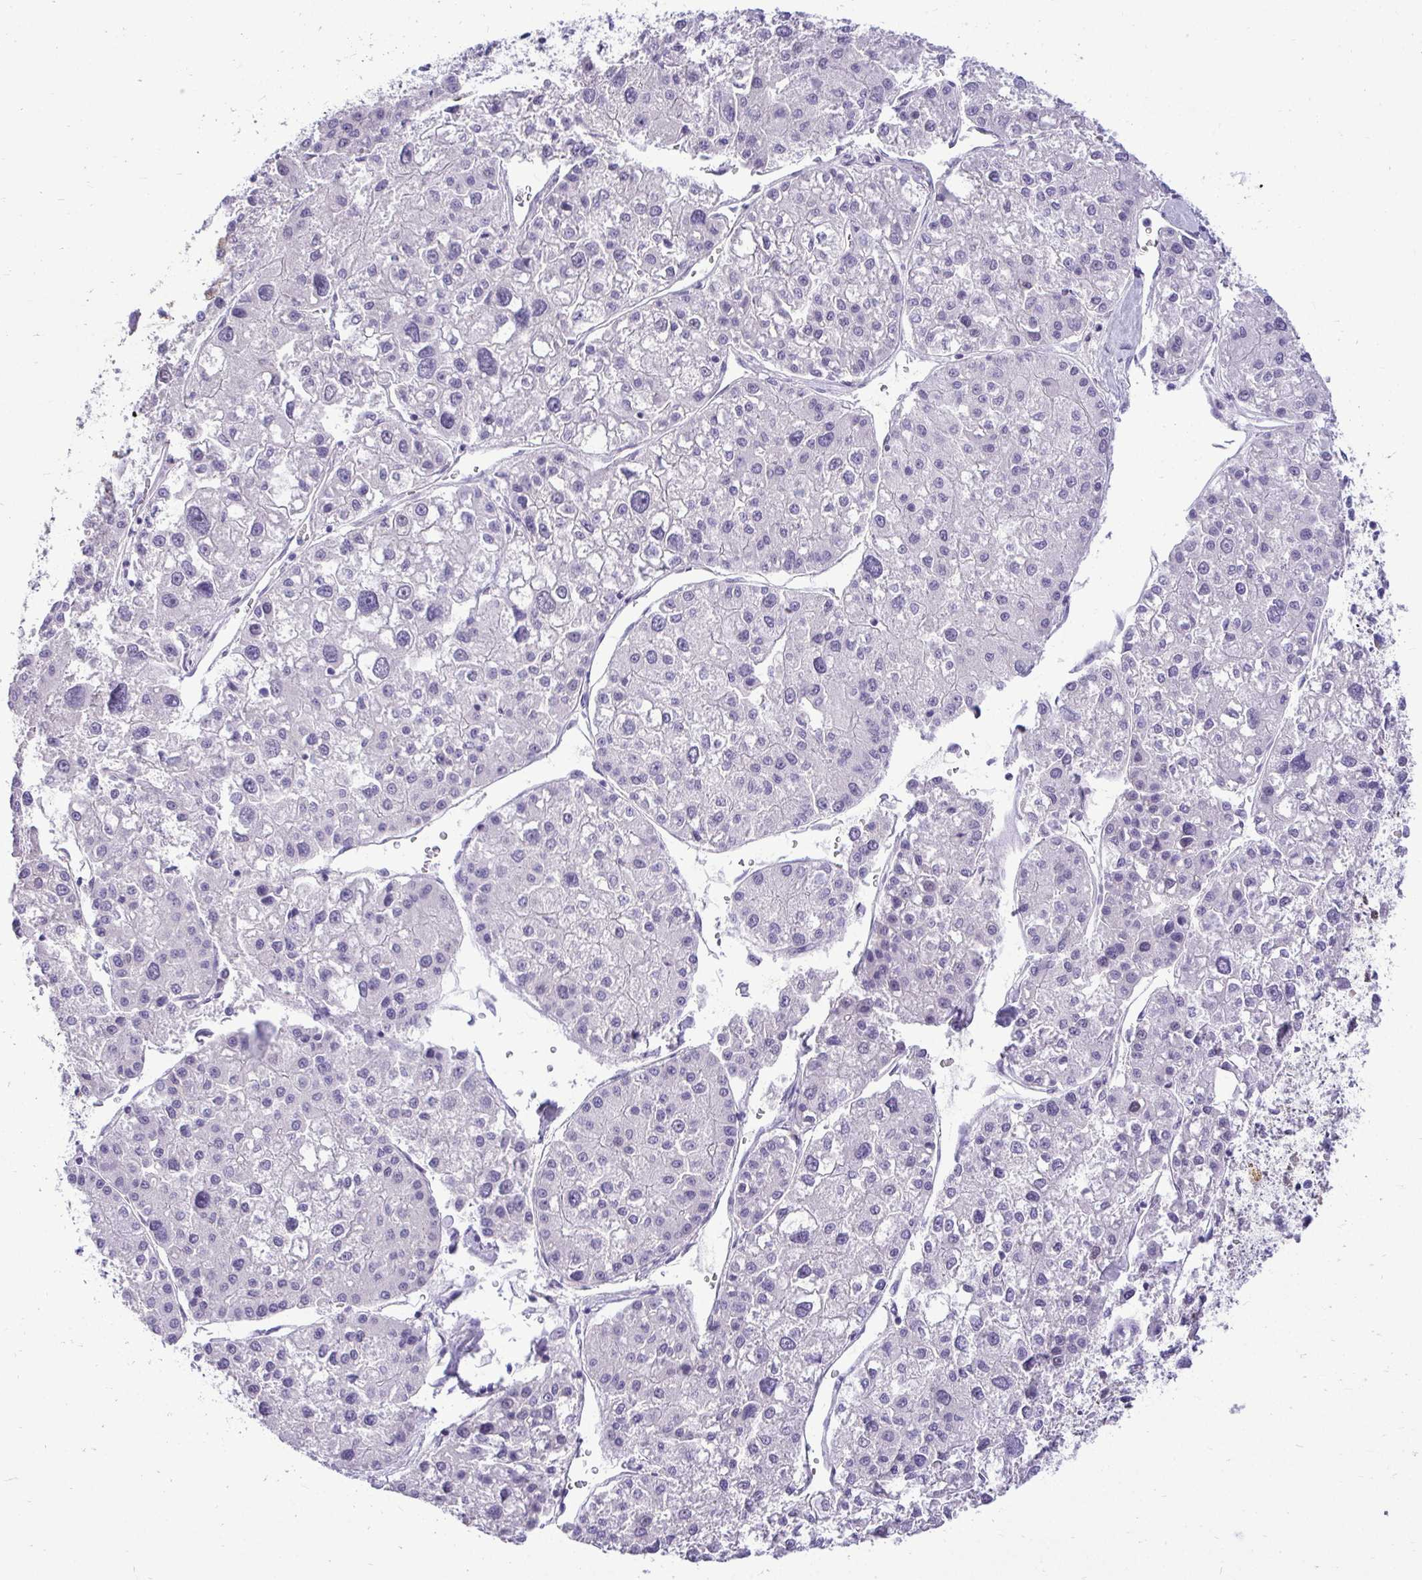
{"staining": {"intensity": "negative", "quantity": "none", "location": "none"}, "tissue": "liver cancer", "cell_type": "Tumor cells", "image_type": "cancer", "snomed": [{"axis": "morphology", "description": "Carcinoma, Hepatocellular, NOS"}, {"axis": "topography", "description": "Liver"}], "caption": "Protein analysis of liver cancer shows no significant expression in tumor cells.", "gene": "CDC20", "patient": {"sex": "male", "age": 73}}